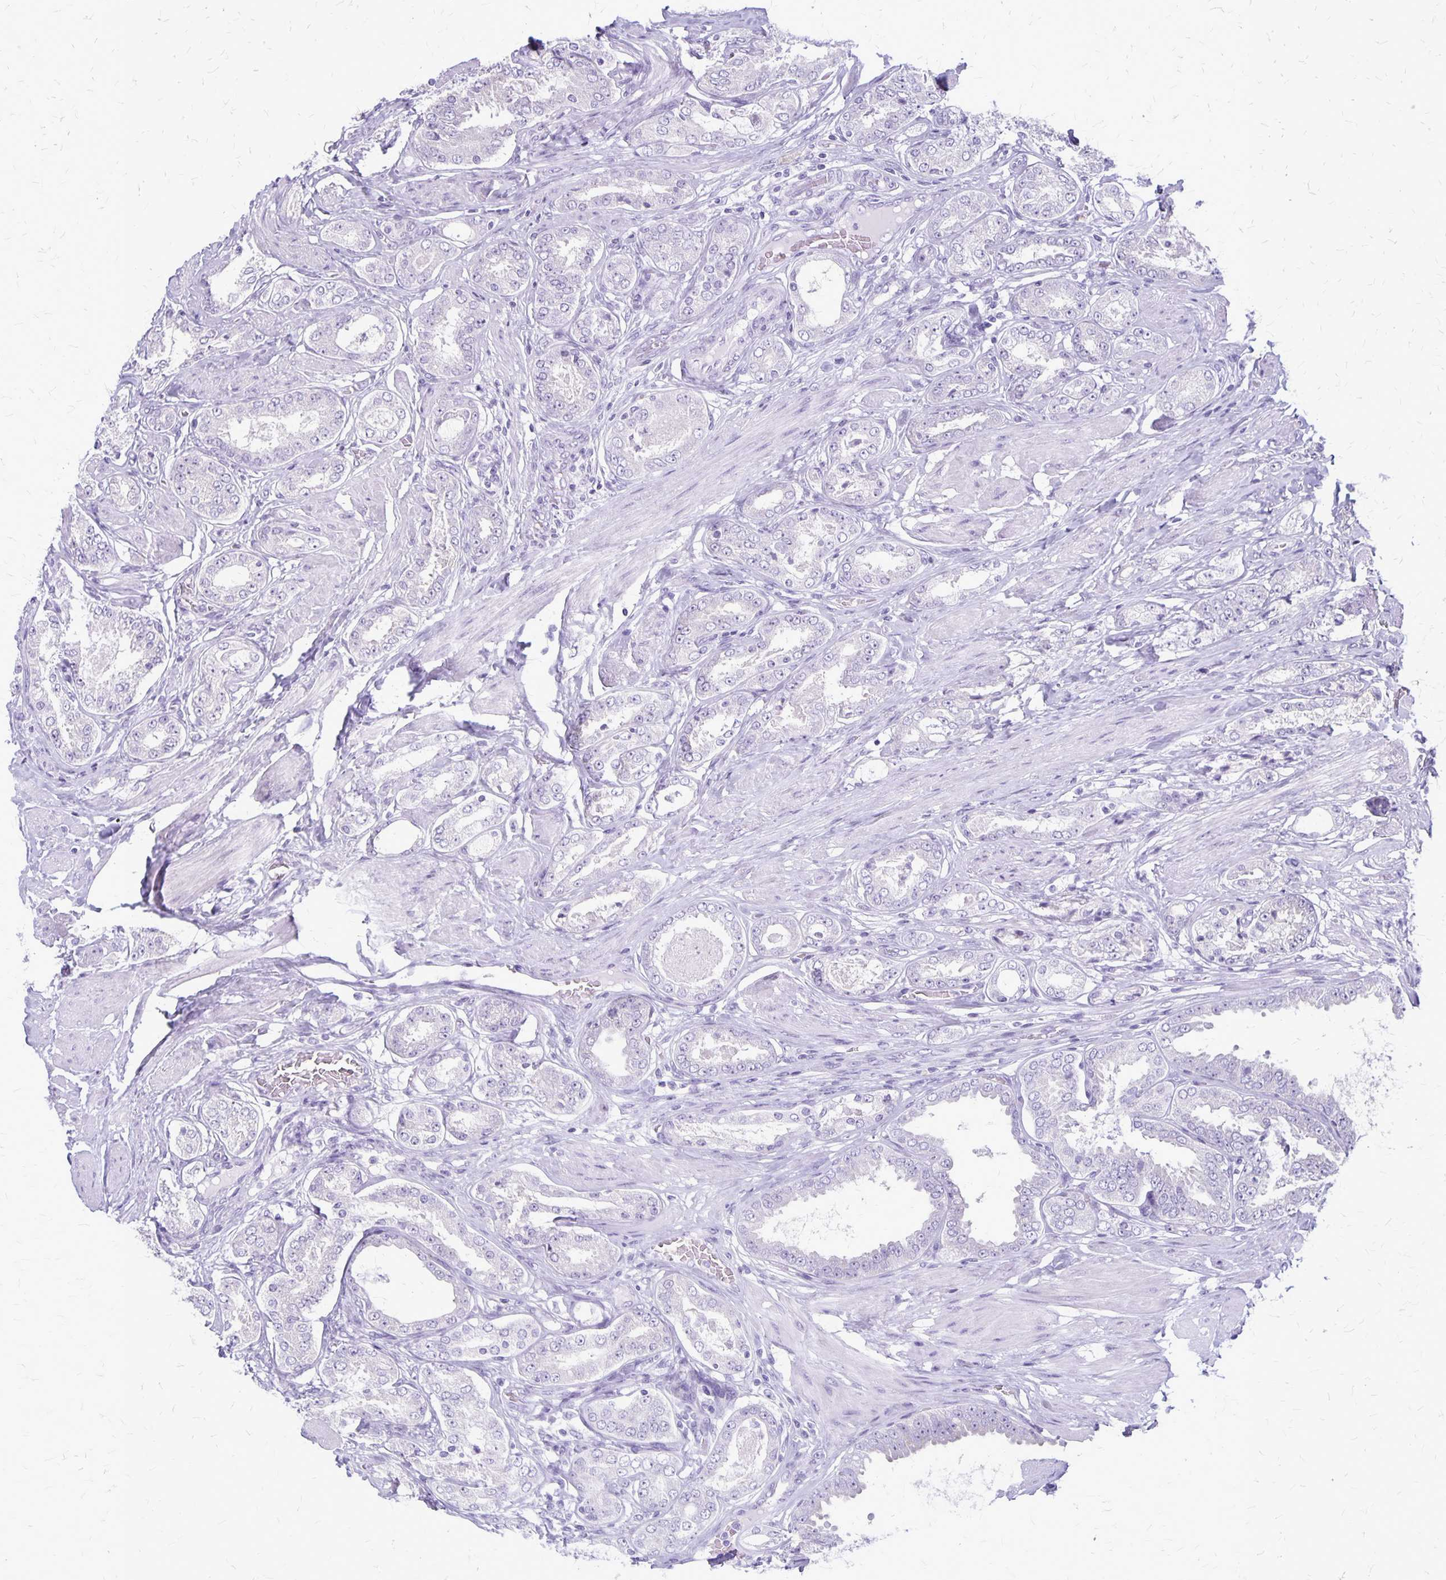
{"staining": {"intensity": "negative", "quantity": "none", "location": "none"}, "tissue": "prostate cancer", "cell_type": "Tumor cells", "image_type": "cancer", "snomed": [{"axis": "morphology", "description": "Adenocarcinoma, High grade"}, {"axis": "topography", "description": "Prostate"}], "caption": "Immunohistochemical staining of human high-grade adenocarcinoma (prostate) demonstrates no significant staining in tumor cells.", "gene": "PLXNB3", "patient": {"sex": "male", "age": 63}}